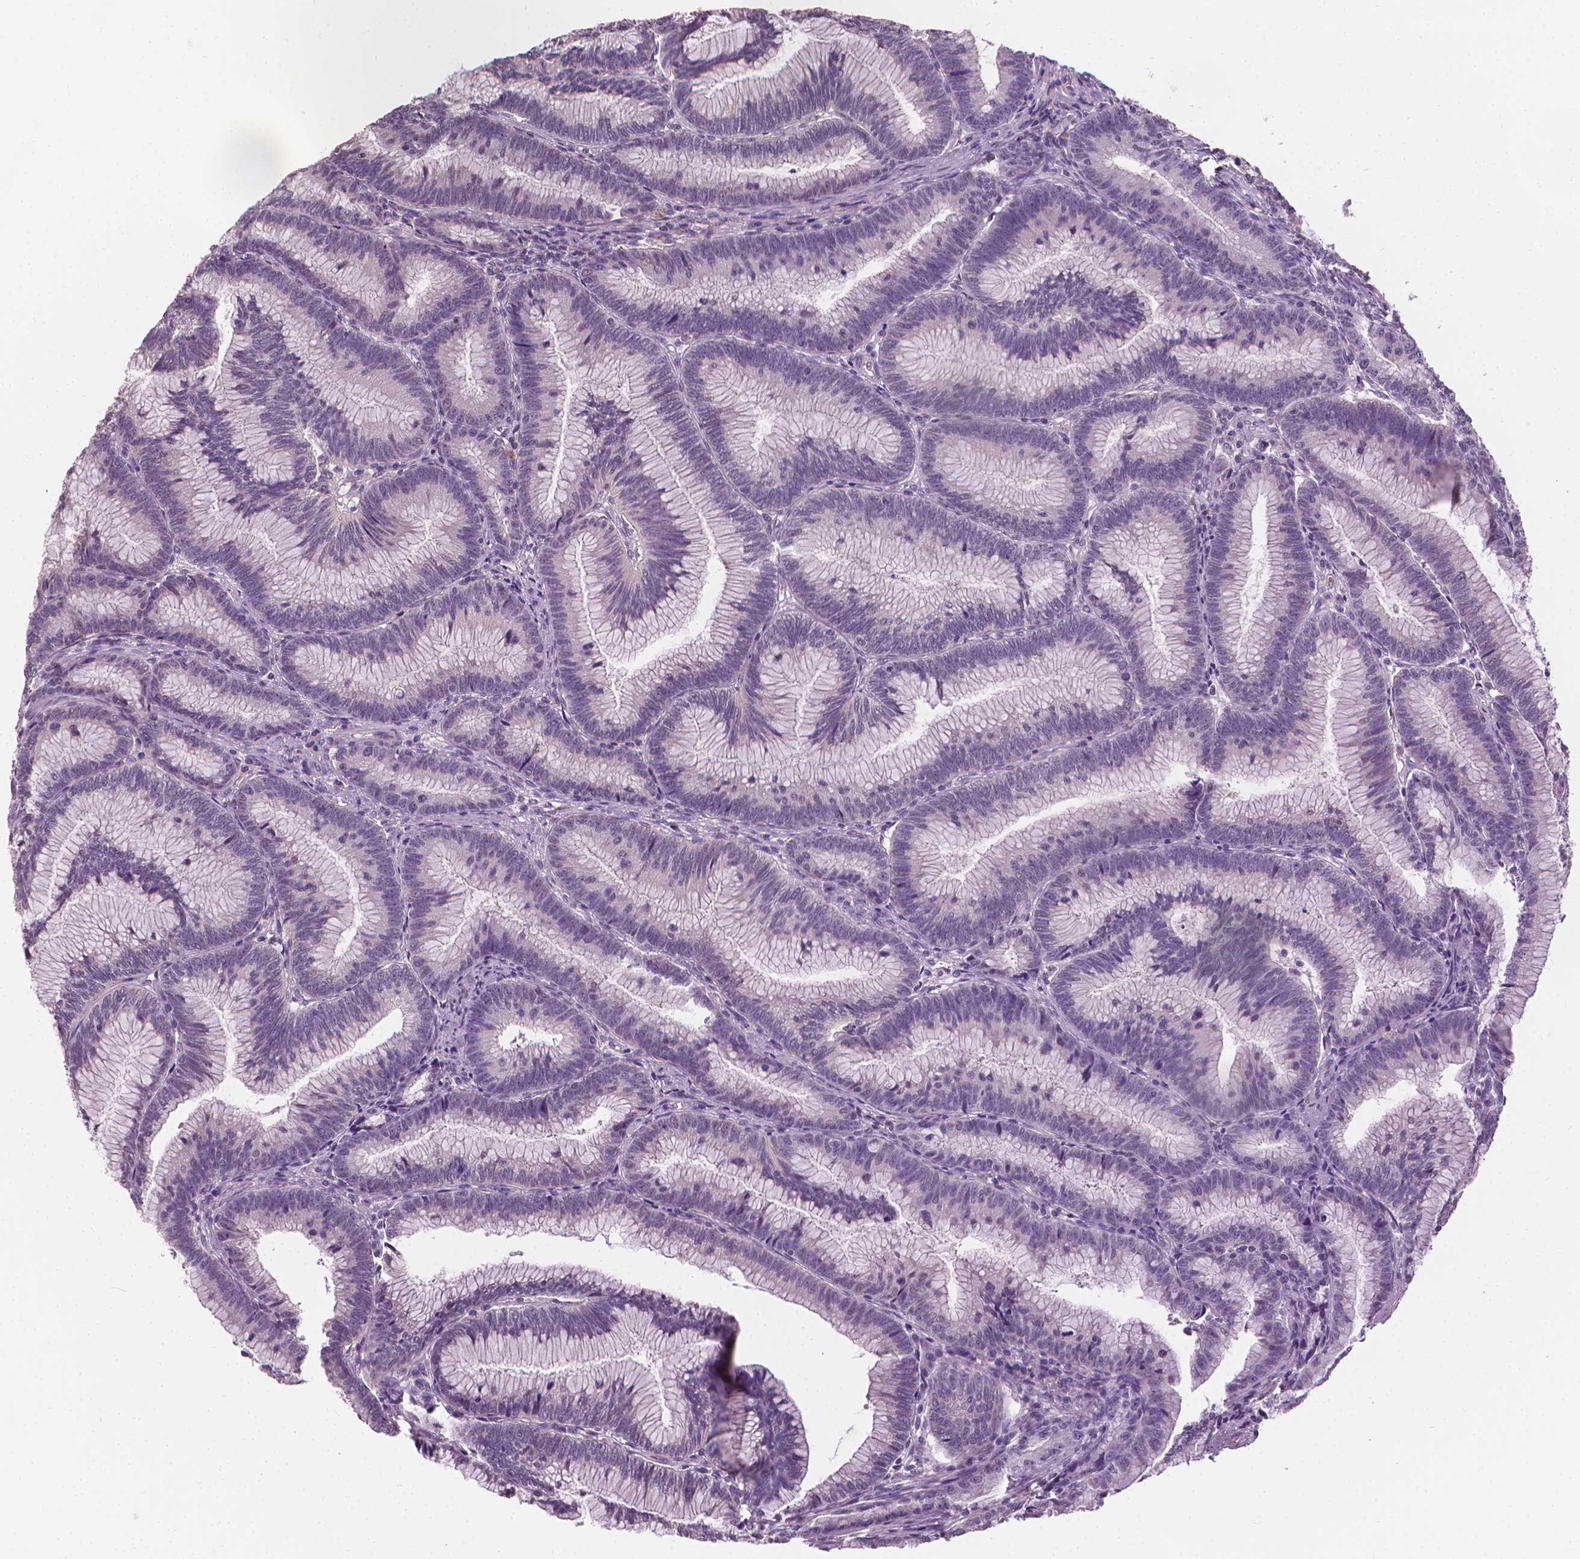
{"staining": {"intensity": "negative", "quantity": "none", "location": "none"}, "tissue": "colorectal cancer", "cell_type": "Tumor cells", "image_type": "cancer", "snomed": [{"axis": "morphology", "description": "Adenocarcinoma, NOS"}, {"axis": "topography", "description": "Colon"}], "caption": "IHC micrograph of neoplastic tissue: human colorectal cancer stained with DAB (3,3'-diaminobenzidine) displays no significant protein staining in tumor cells.", "gene": "SAXO2", "patient": {"sex": "female", "age": 78}}